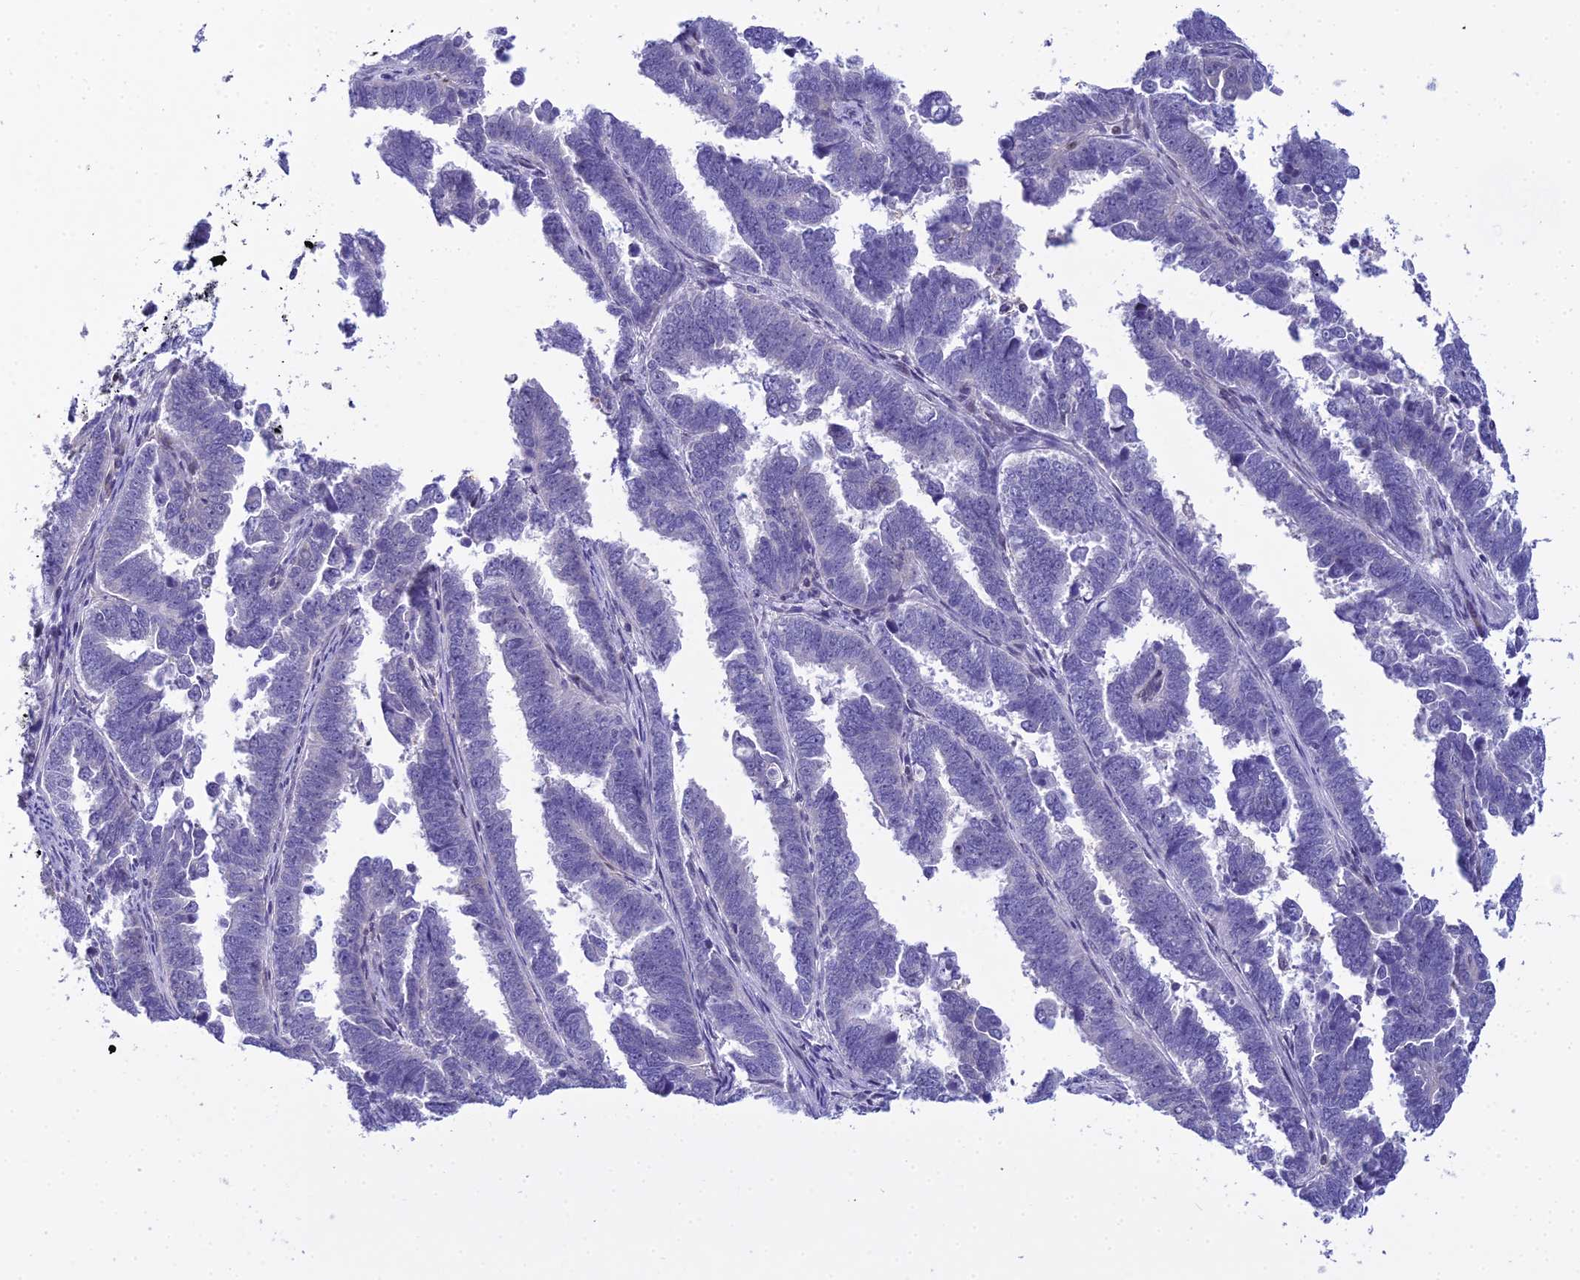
{"staining": {"intensity": "negative", "quantity": "none", "location": "none"}, "tissue": "endometrial cancer", "cell_type": "Tumor cells", "image_type": "cancer", "snomed": [{"axis": "morphology", "description": "Adenocarcinoma, NOS"}, {"axis": "topography", "description": "Endometrium"}], "caption": "The photomicrograph shows no staining of tumor cells in endometrial cancer (adenocarcinoma). Brightfield microscopy of immunohistochemistry (IHC) stained with DAB (brown) and hematoxylin (blue), captured at high magnification.", "gene": "ZMIZ1", "patient": {"sex": "female", "age": 75}}